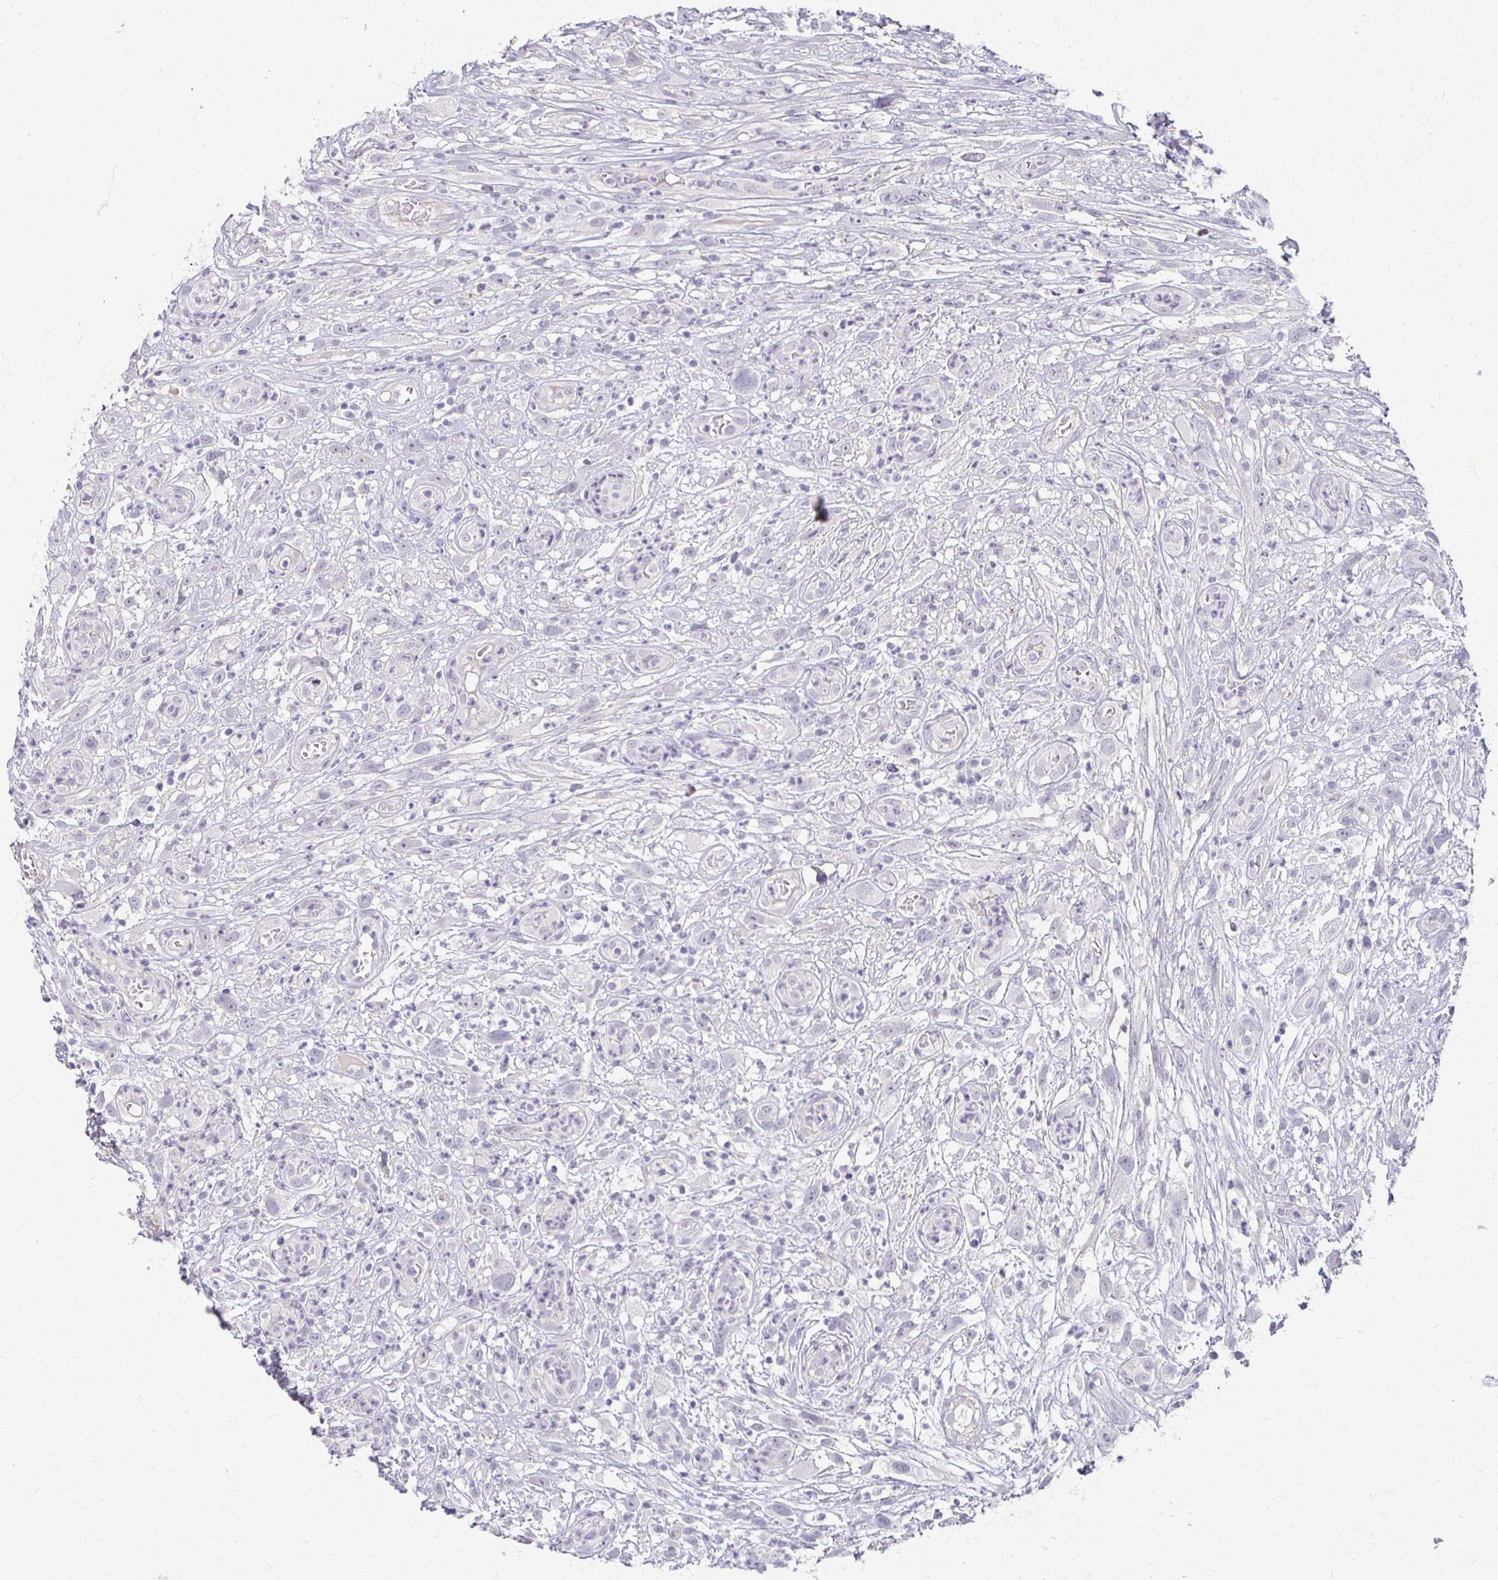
{"staining": {"intensity": "negative", "quantity": "none", "location": "none"}, "tissue": "head and neck cancer", "cell_type": "Tumor cells", "image_type": "cancer", "snomed": [{"axis": "morphology", "description": "Squamous cell carcinoma, NOS"}, {"axis": "topography", "description": "Head-Neck"}], "caption": "The histopathology image demonstrates no staining of tumor cells in squamous cell carcinoma (head and neck).", "gene": "FOXO4", "patient": {"sex": "male", "age": 65}}